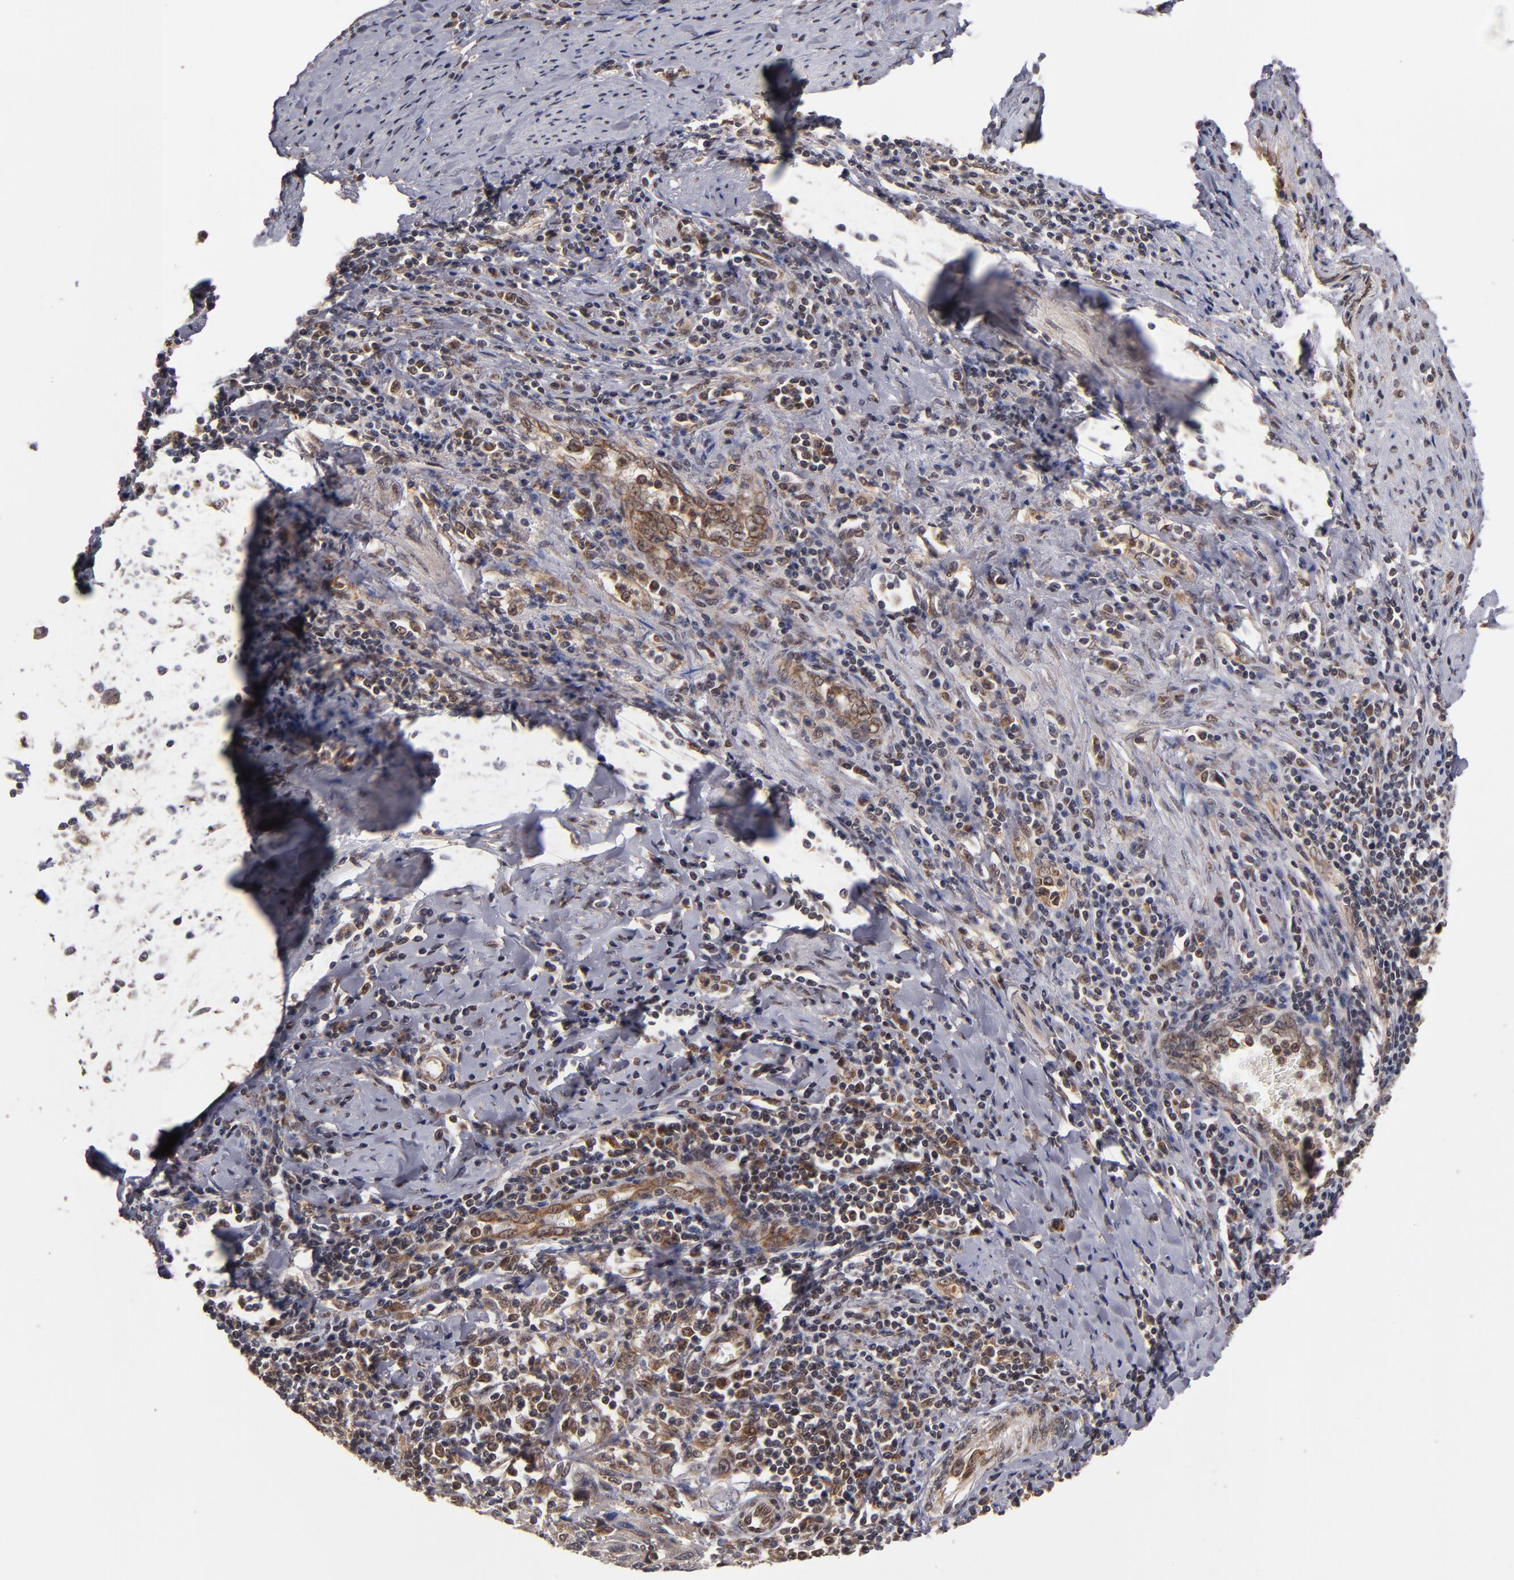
{"staining": {"intensity": "moderate", "quantity": "25%-75%", "location": "cytoplasmic/membranous"}, "tissue": "cervical cancer", "cell_type": "Tumor cells", "image_type": "cancer", "snomed": [{"axis": "morphology", "description": "Squamous cell carcinoma, NOS"}, {"axis": "topography", "description": "Cervix"}], "caption": "Immunohistochemical staining of human cervical squamous cell carcinoma shows medium levels of moderate cytoplasmic/membranous protein expression in about 25%-75% of tumor cells.", "gene": "CUL5", "patient": {"sex": "female", "age": 53}}